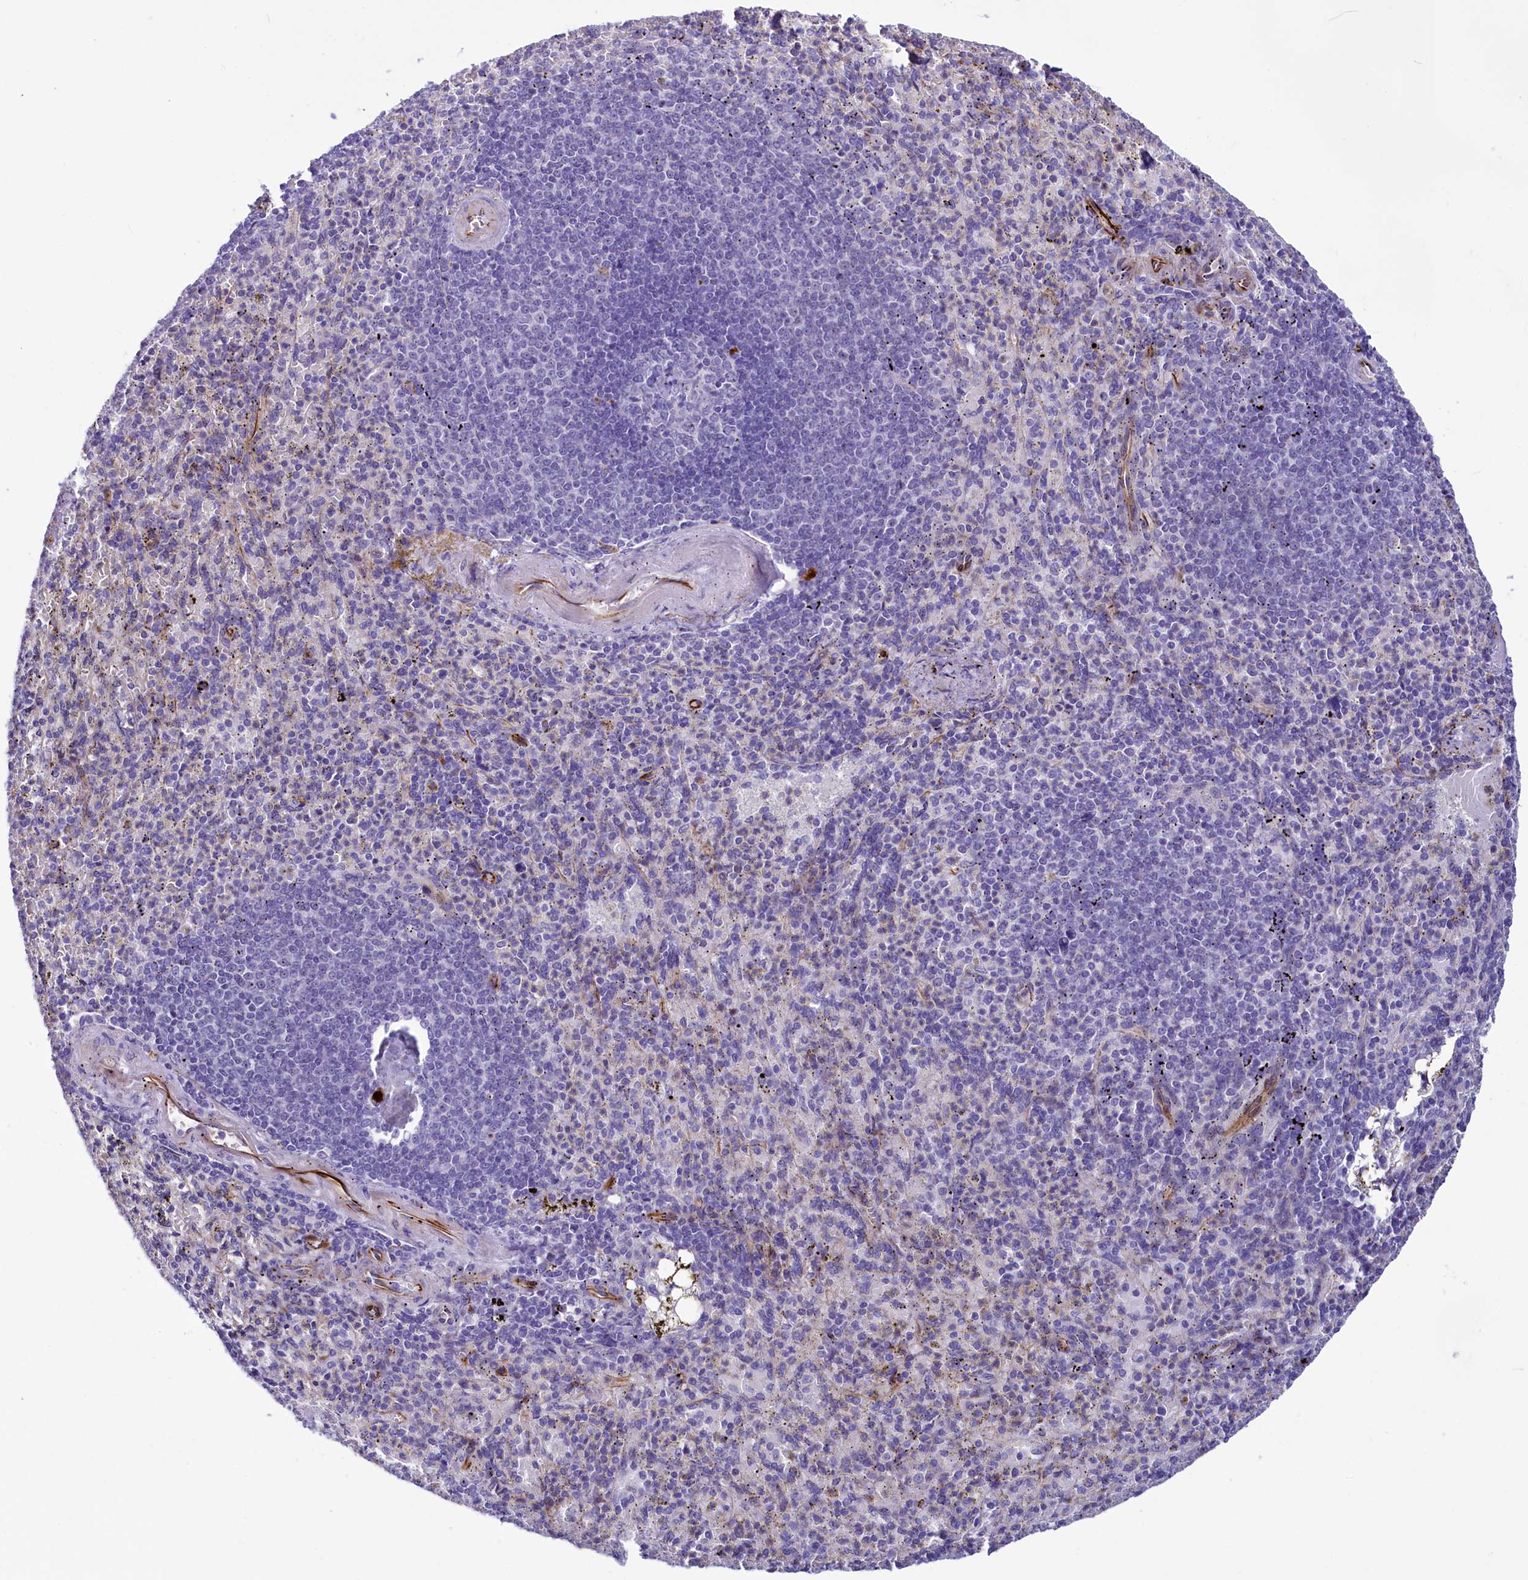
{"staining": {"intensity": "negative", "quantity": "none", "location": "none"}, "tissue": "spleen", "cell_type": "Cells in red pulp", "image_type": "normal", "snomed": [{"axis": "morphology", "description": "Normal tissue, NOS"}, {"axis": "topography", "description": "Spleen"}], "caption": "A histopathology image of spleen stained for a protein shows no brown staining in cells in red pulp. (Immunohistochemistry (ihc), brightfield microscopy, high magnification).", "gene": "SH3TC2", "patient": {"sex": "female", "age": 74}}